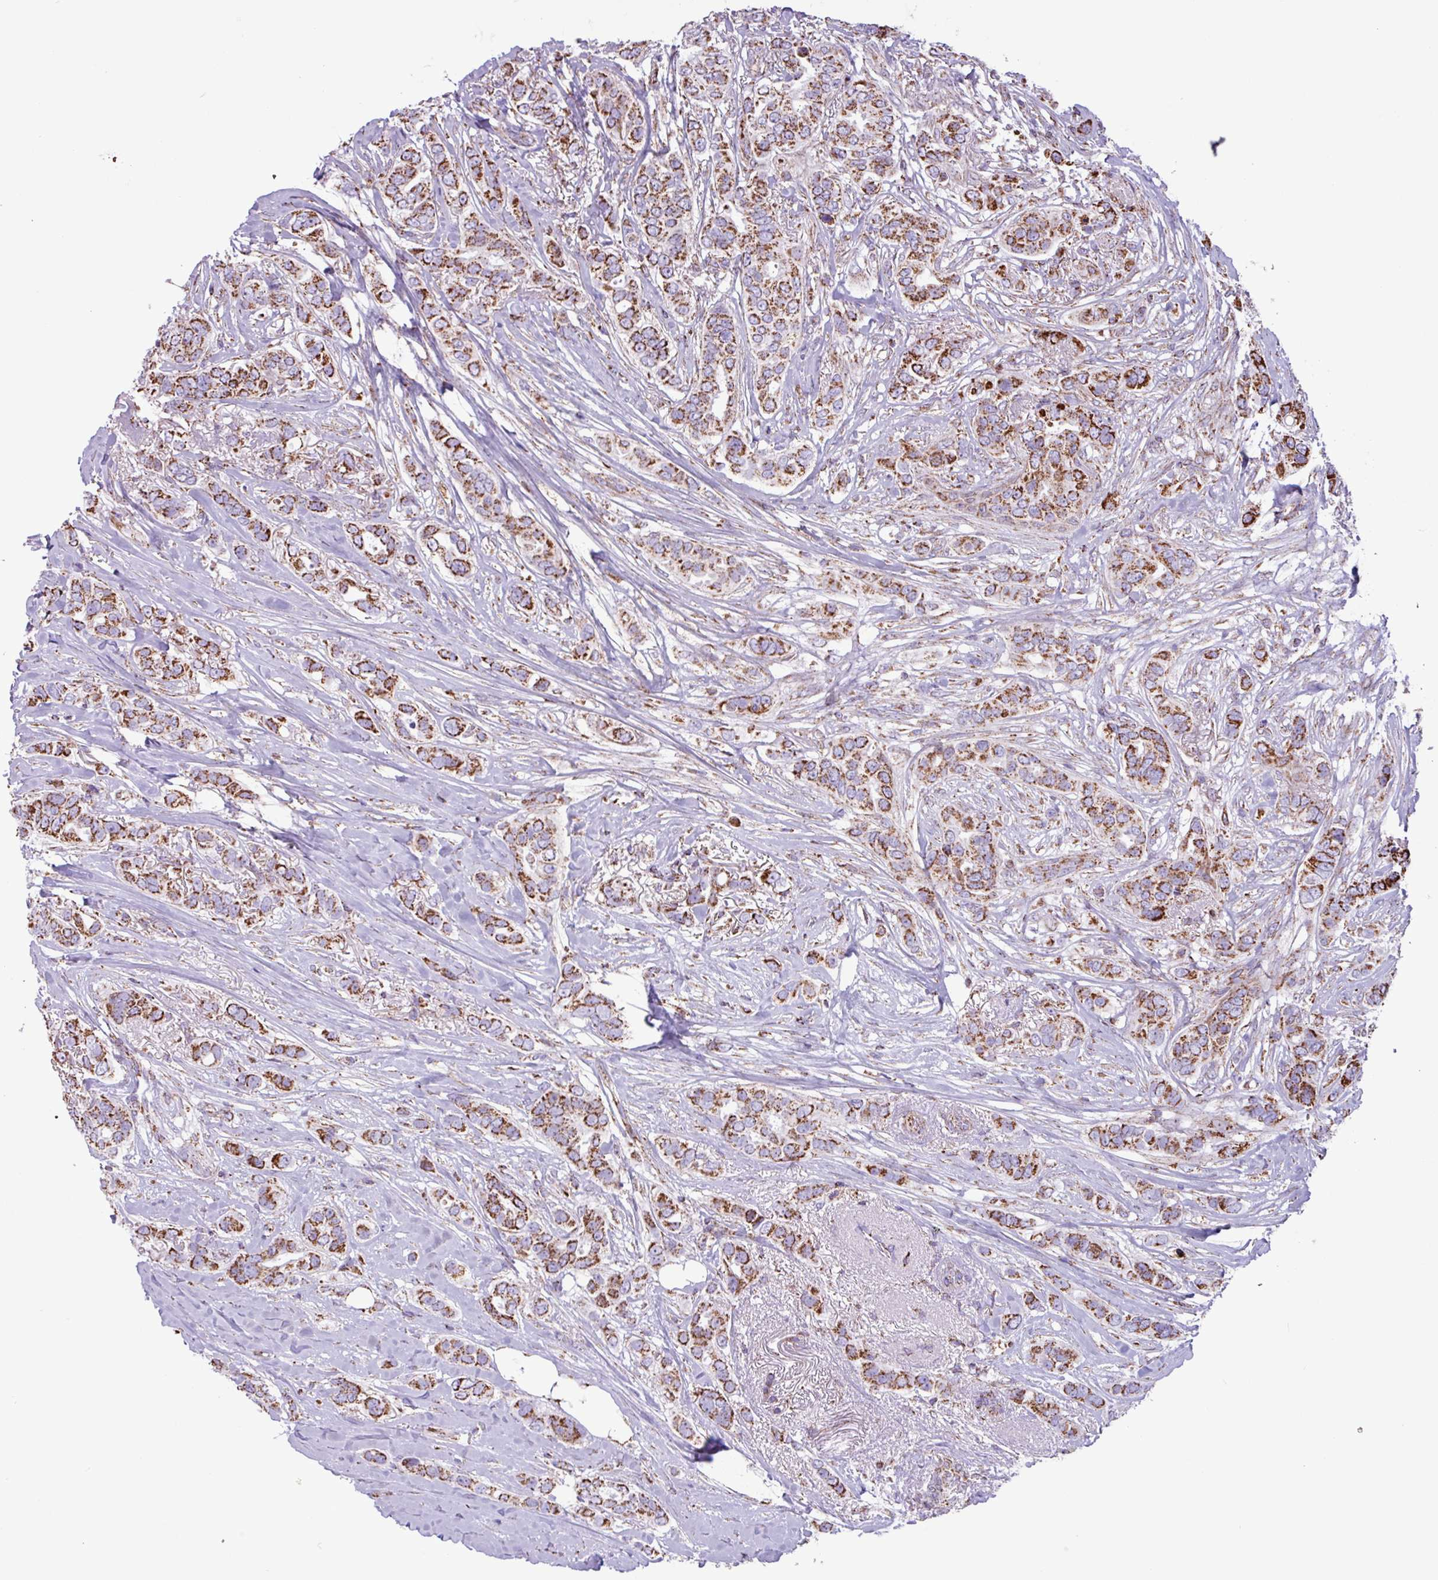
{"staining": {"intensity": "moderate", "quantity": ">75%", "location": "cytoplasmic/membranous"}, "tissue": "breast cancer", "cell_type": "Tumor cells", "image_type": "cancer", "snomed": [{"axis": "morphology", "description": "Lobular carcinoma"}, {"axis": "topography", "description": "Breast"}], "caption": "This histopathology image demonstrates breast cancer stained with immunohistochemistry to label a protein in brown. The cytoplasmic/membranous of tumor cells show moderate positivity for the protein. Nuclei are counter-stained blue.", "gene": "RTL3", "patient": {"sex": "female", "age": 51}}